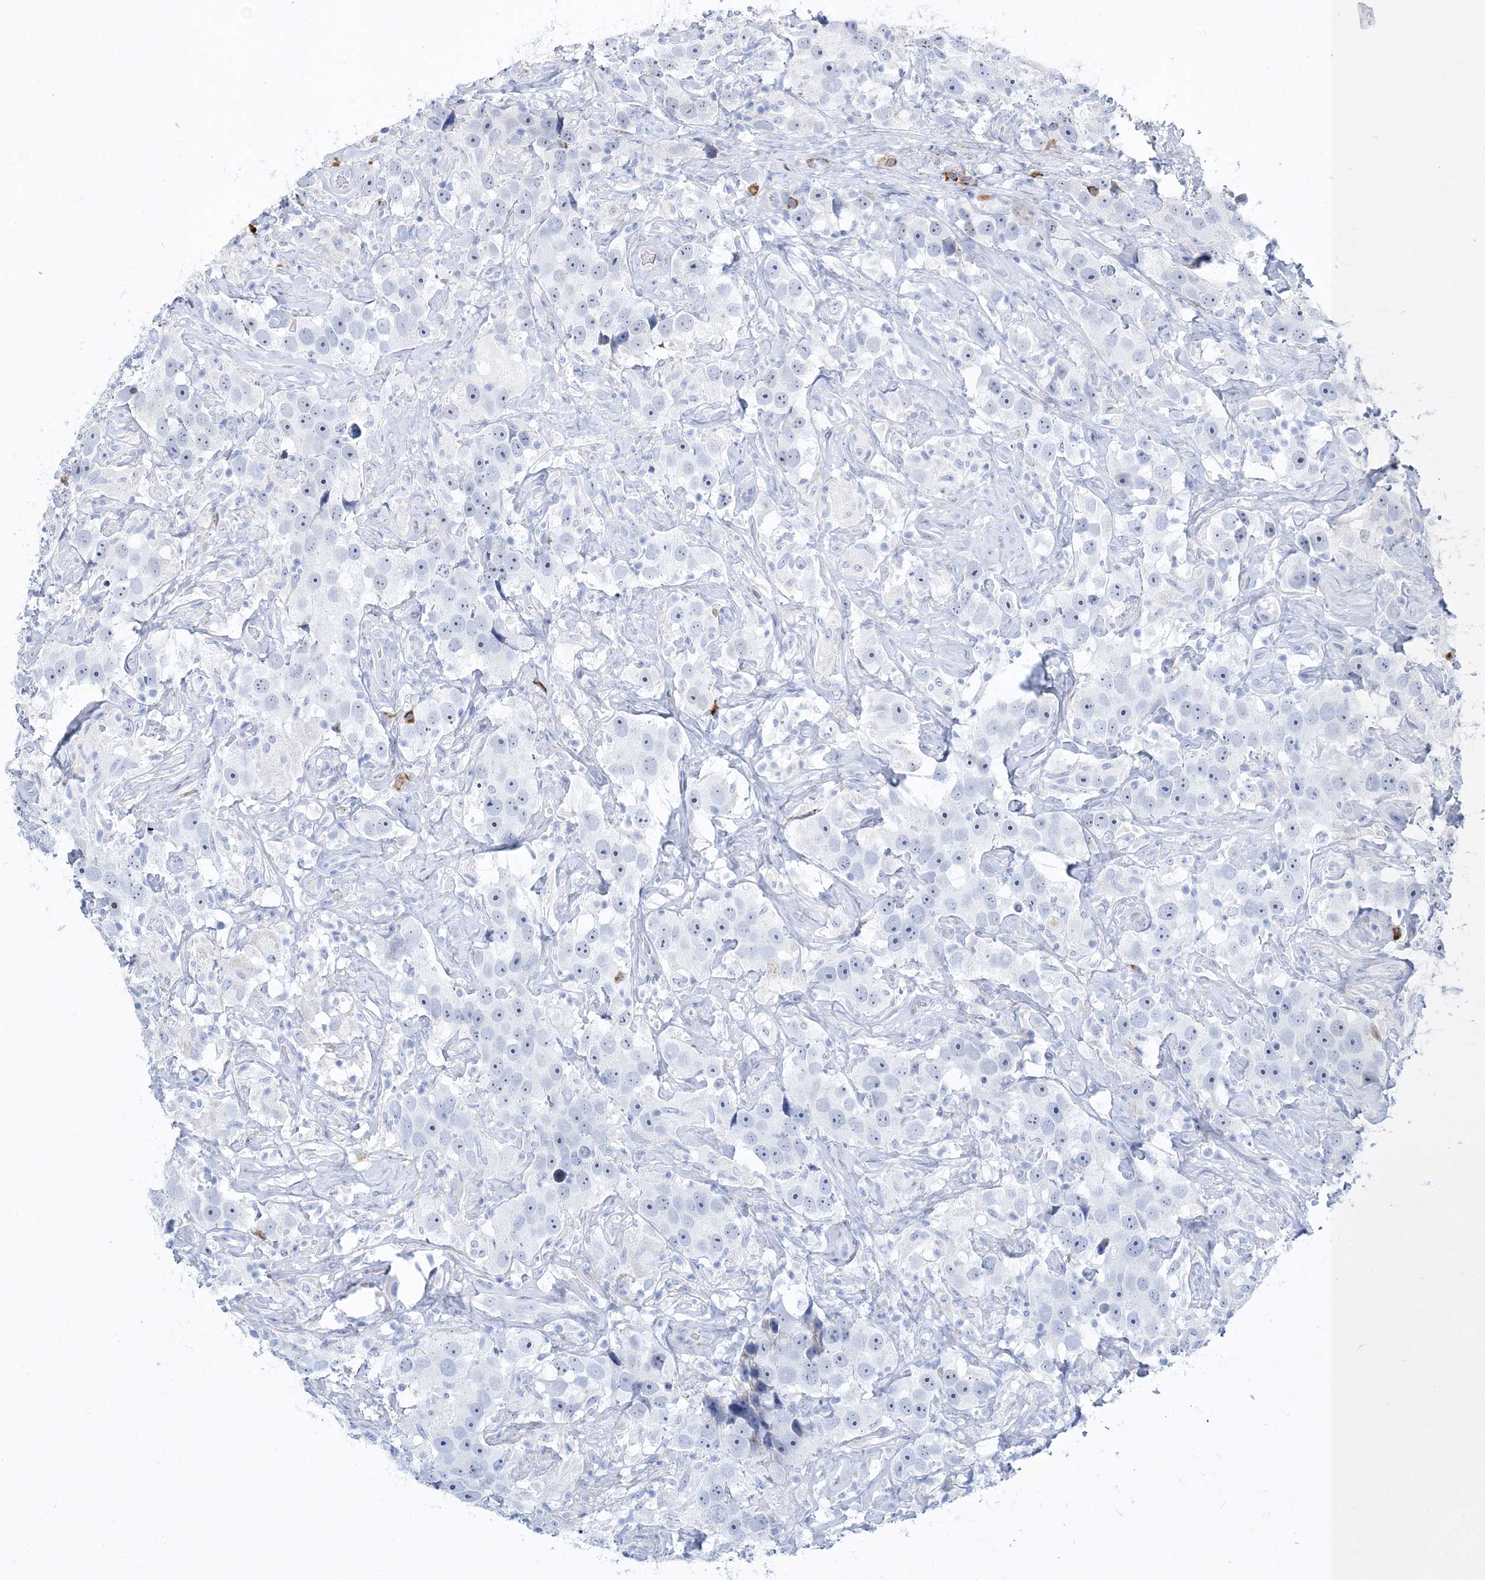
{"staining": {"intensity": "negative", "quantity": "none", "location": "none"}, "tissue": "testis cancer", "cell_type": "Tumor cells", "image_type": "cancer", "snomed": [{"axis": "morphology", "description": "Seminoma, NOS"}, {"axis": "topography", "description": "Testis"}], "caption": "The photomicrograph exhibits no staining of tumor cells in testis cancer. (DAB (3,3'-diaminobenzidine) immunohistochemistry with hematoxylin counter stain).", "gene": "TSPYL6", "patient": {"sex": "male", "age": 49}}